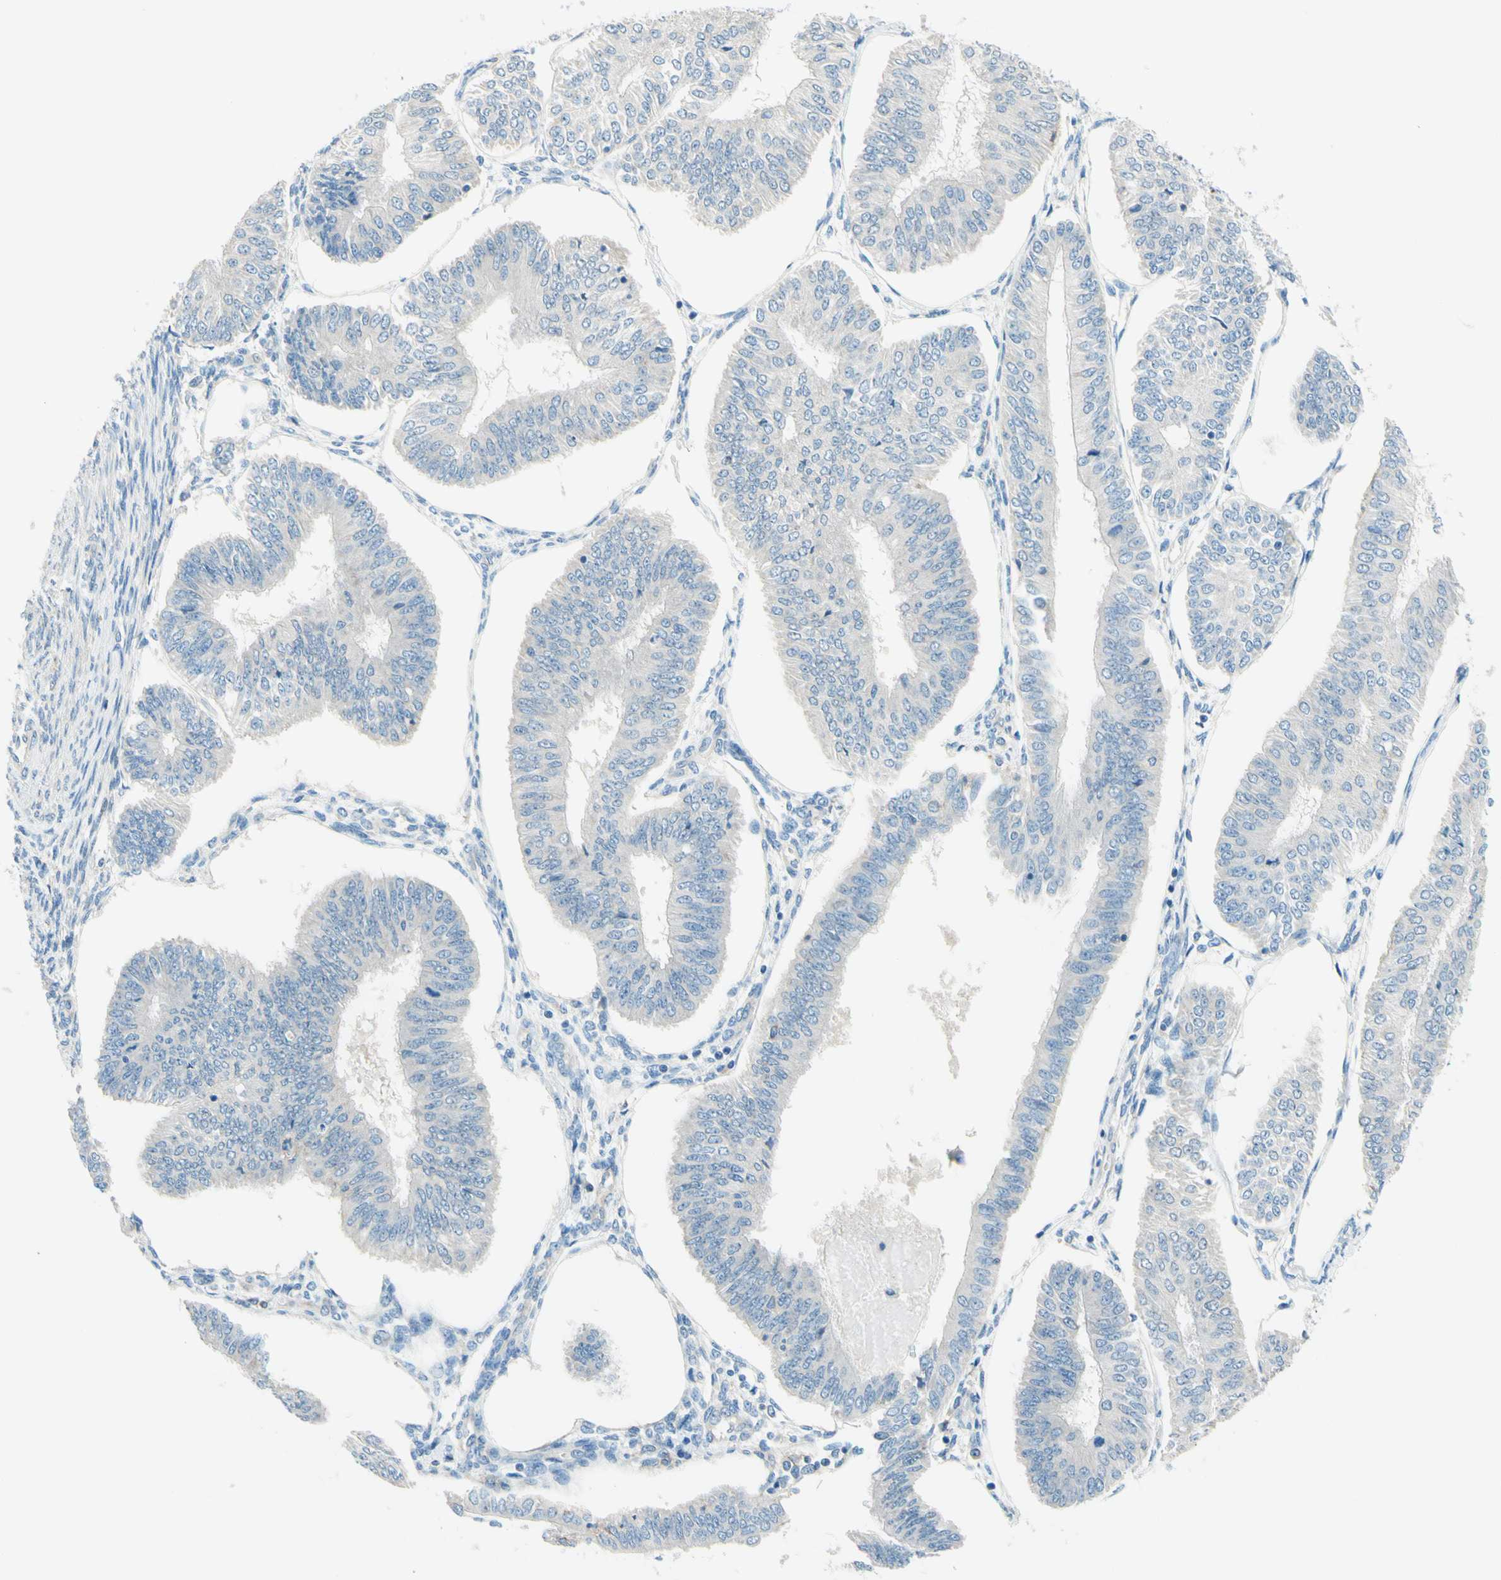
{"staining": {"intensity": "negative", "quantity": "none", "location": "none"}, "tissue": "endometrial cancer", "cell_type": "Tumor cells", "image_type": "cancer", "snomed": [{"axis": "morphology", "description": "Adenocarcinoma, NOS"}, {"axis": "topography", "description": "Endometrium"}], "caption": "Protein analysis of endometrial cancer (adenocarcinoma) demonstrates no significant positivity in tumor cells. The staining was performed using DAB to visualize the protein expression in brown, while the nuclei were stained in blue with hematoxylin (Magnification: 20x).", "gene": "SIGLEC9", "patient": {"sex": "female", "age": 58}}